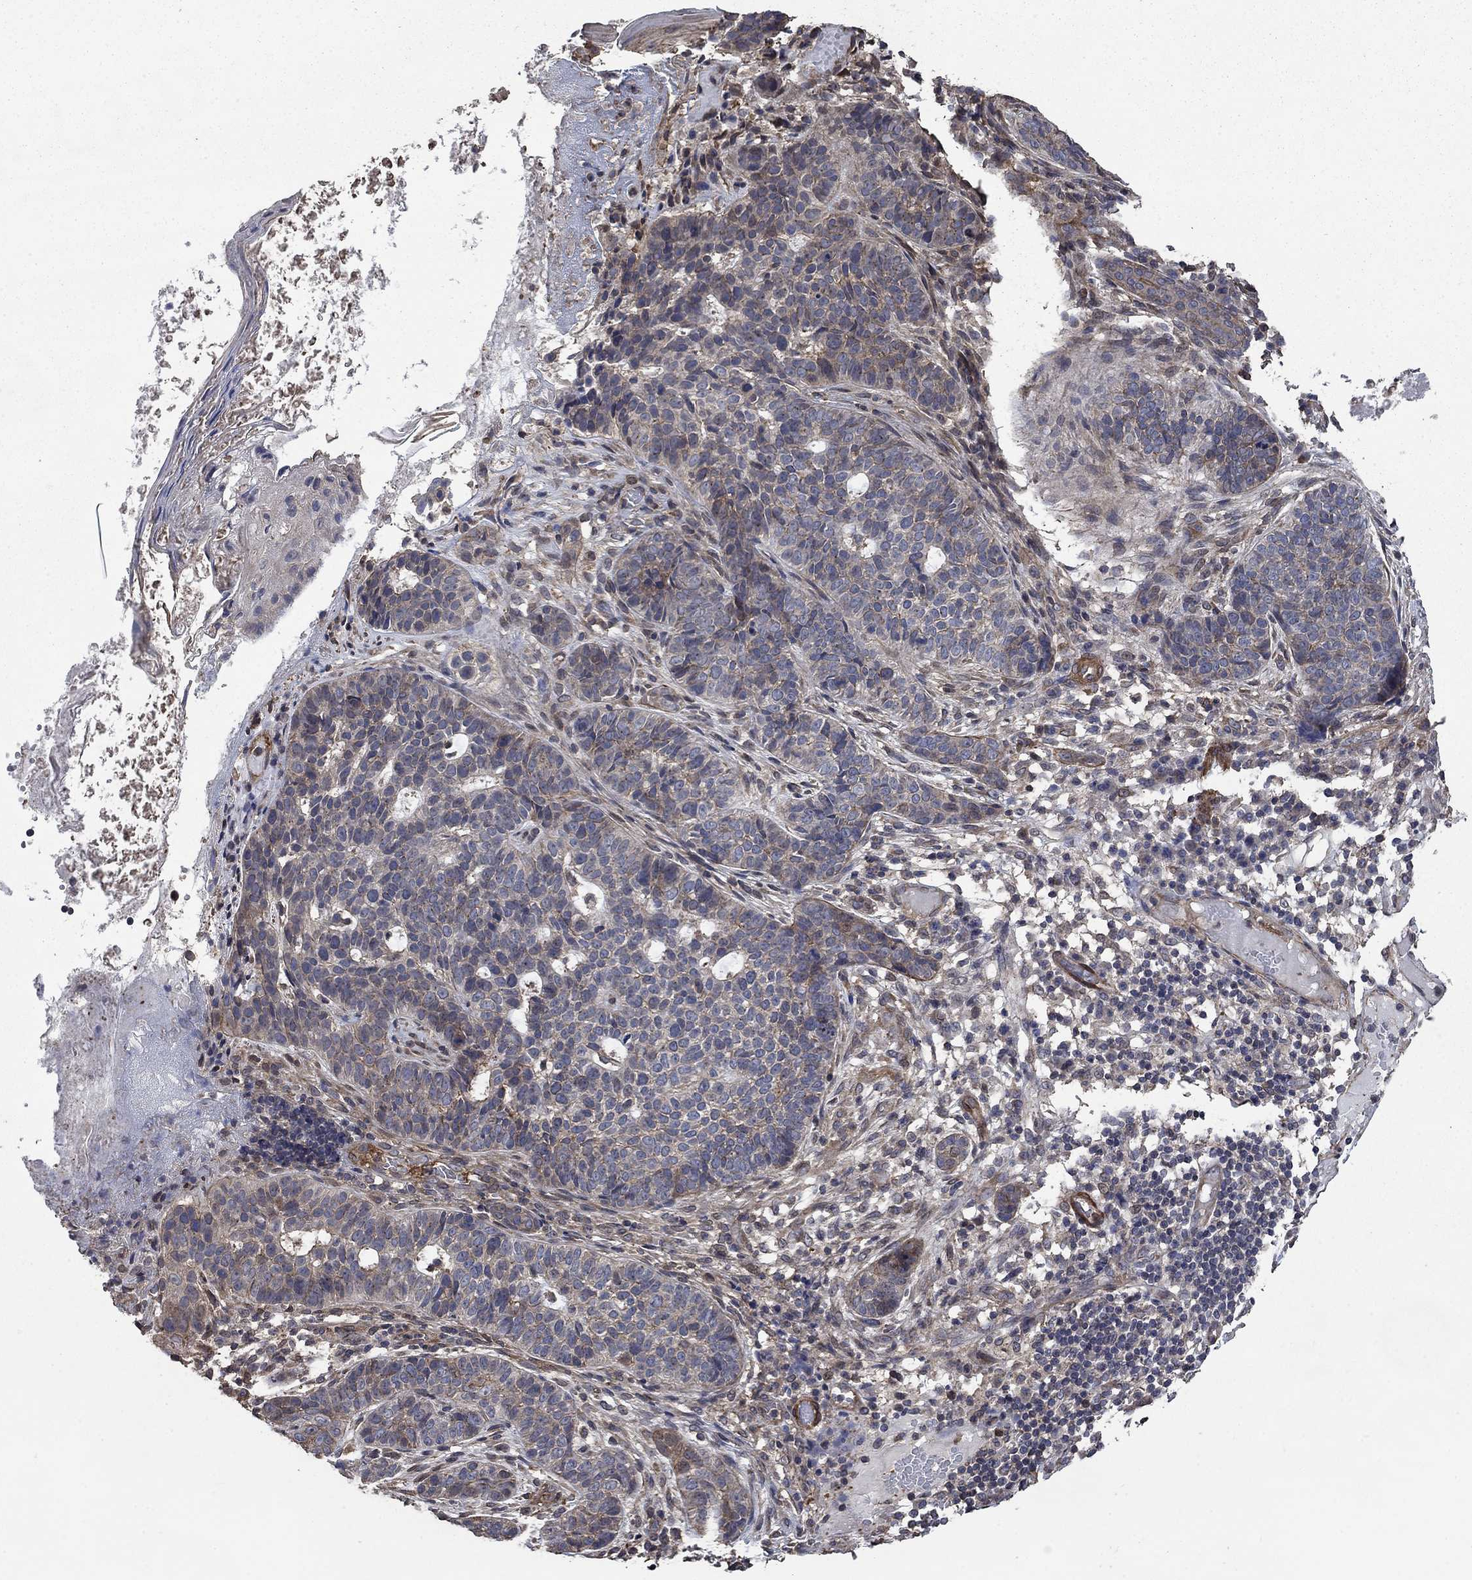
{"staining": {"intensity": "weak", "quantity": "<25%", "location": "cytoplasmic/membranous"}, "tissue": "skin cancer", "cell_type": "Tumor cells", "image_type": "cancer", "snomed": [{"axis": "morphology", "description": "Basal cell carcinoma"}, {"axis": "topography", "description": "Skin"}], "caption": "Tumor cells show no significant protein staining in skin cancer (basal cell carcinoma).", "gene": "PDE3A", "patient": {"sex": "female", "age": 69}}